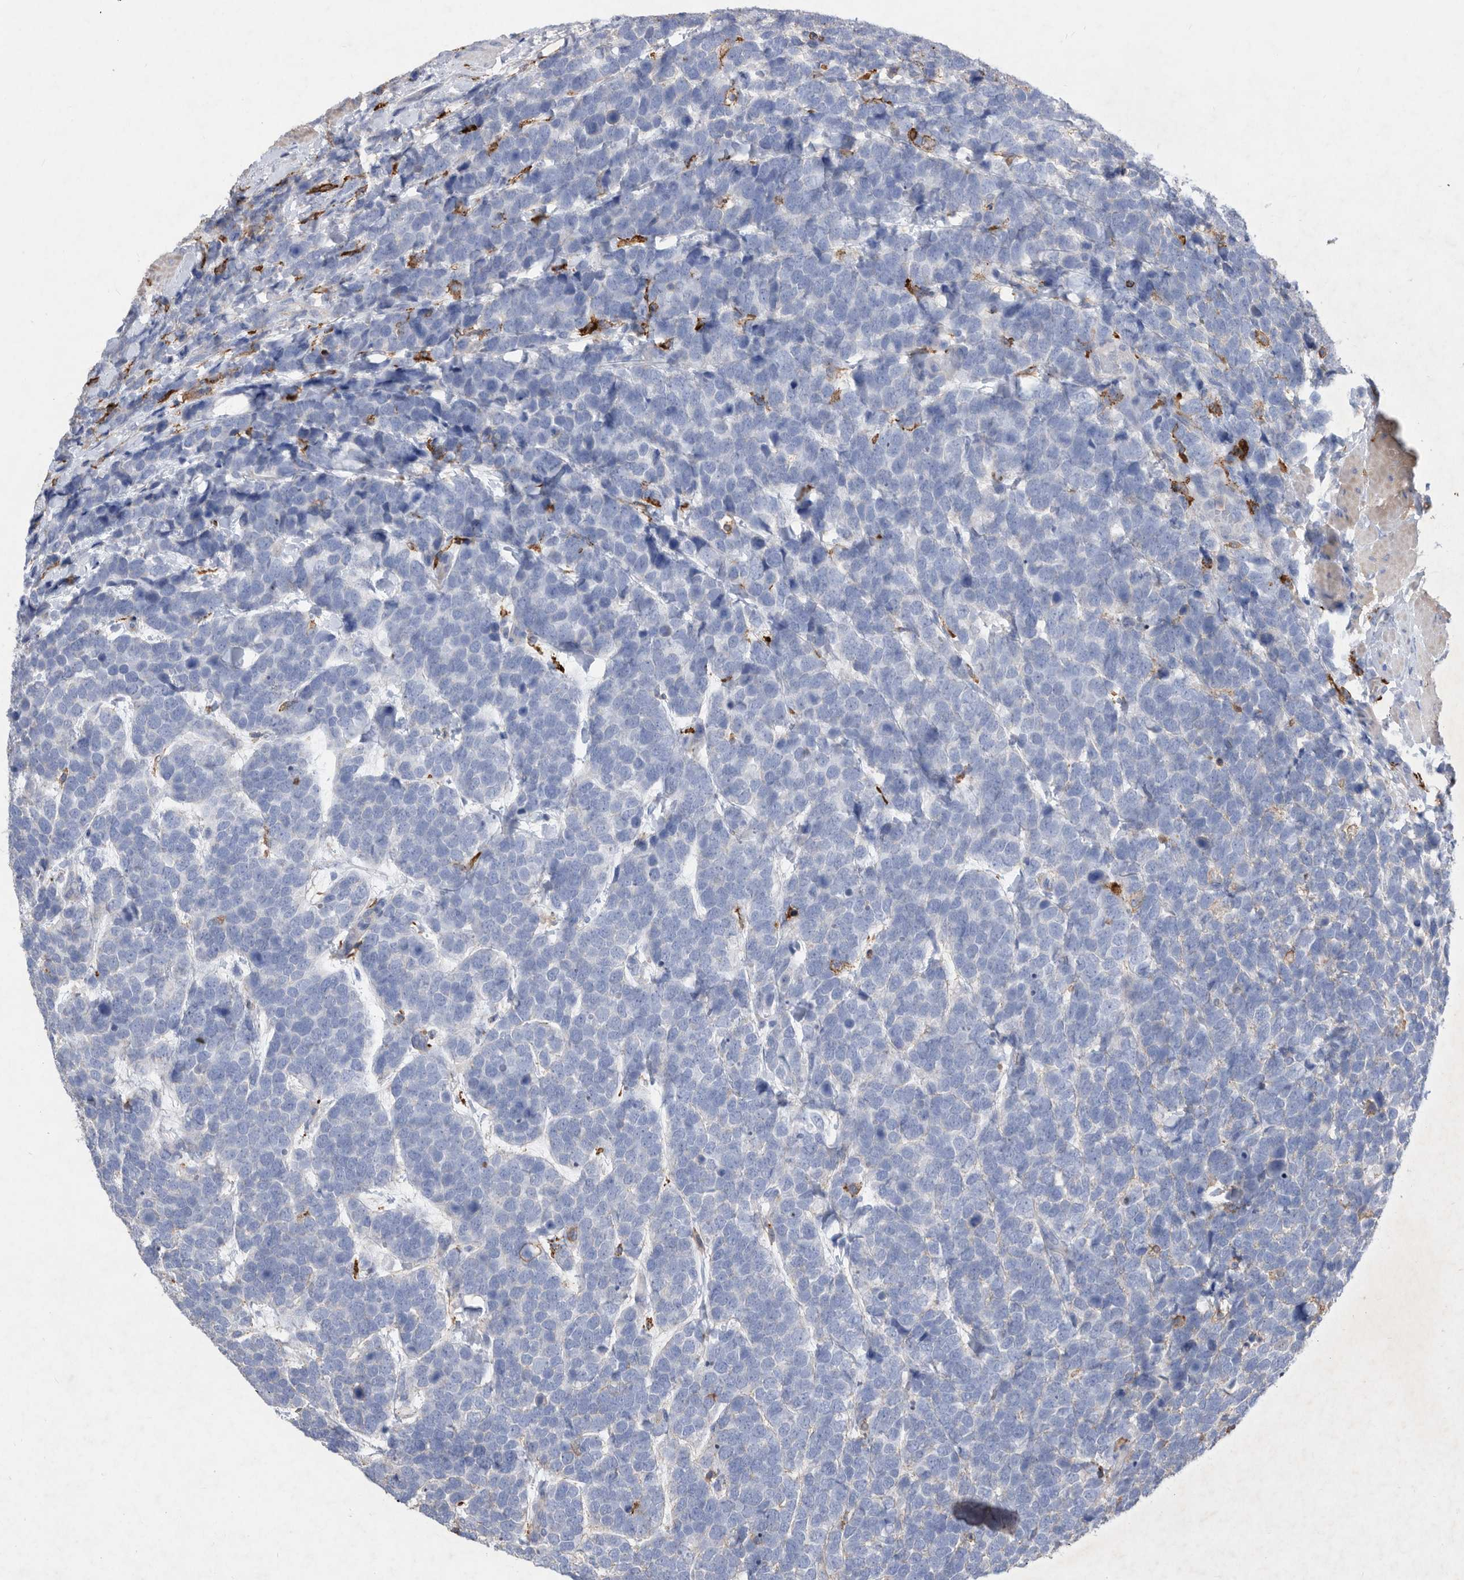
{"staining": {"intensity": "negative", "quantity": "none", "location": "none"}, "tissue": "urothelial cancer", "cell_type": "Tumor cells", "image_type": "cancer", "snomed": [{"axis": "morphology", "description": "Urothelial carcinoma, High grade"}, {"axis": "topography", "description": "Urinary bladder"}], "caption": "Immunohistochemical staining of urothelial cancer shows no significant positivity in tumor cells. (DAB immunohistochemistry (IHC) visualized using brightfield microscopy, high magnification).", "gene": "MS4A4A", "patient": {"sex": "female", "age": 82}}